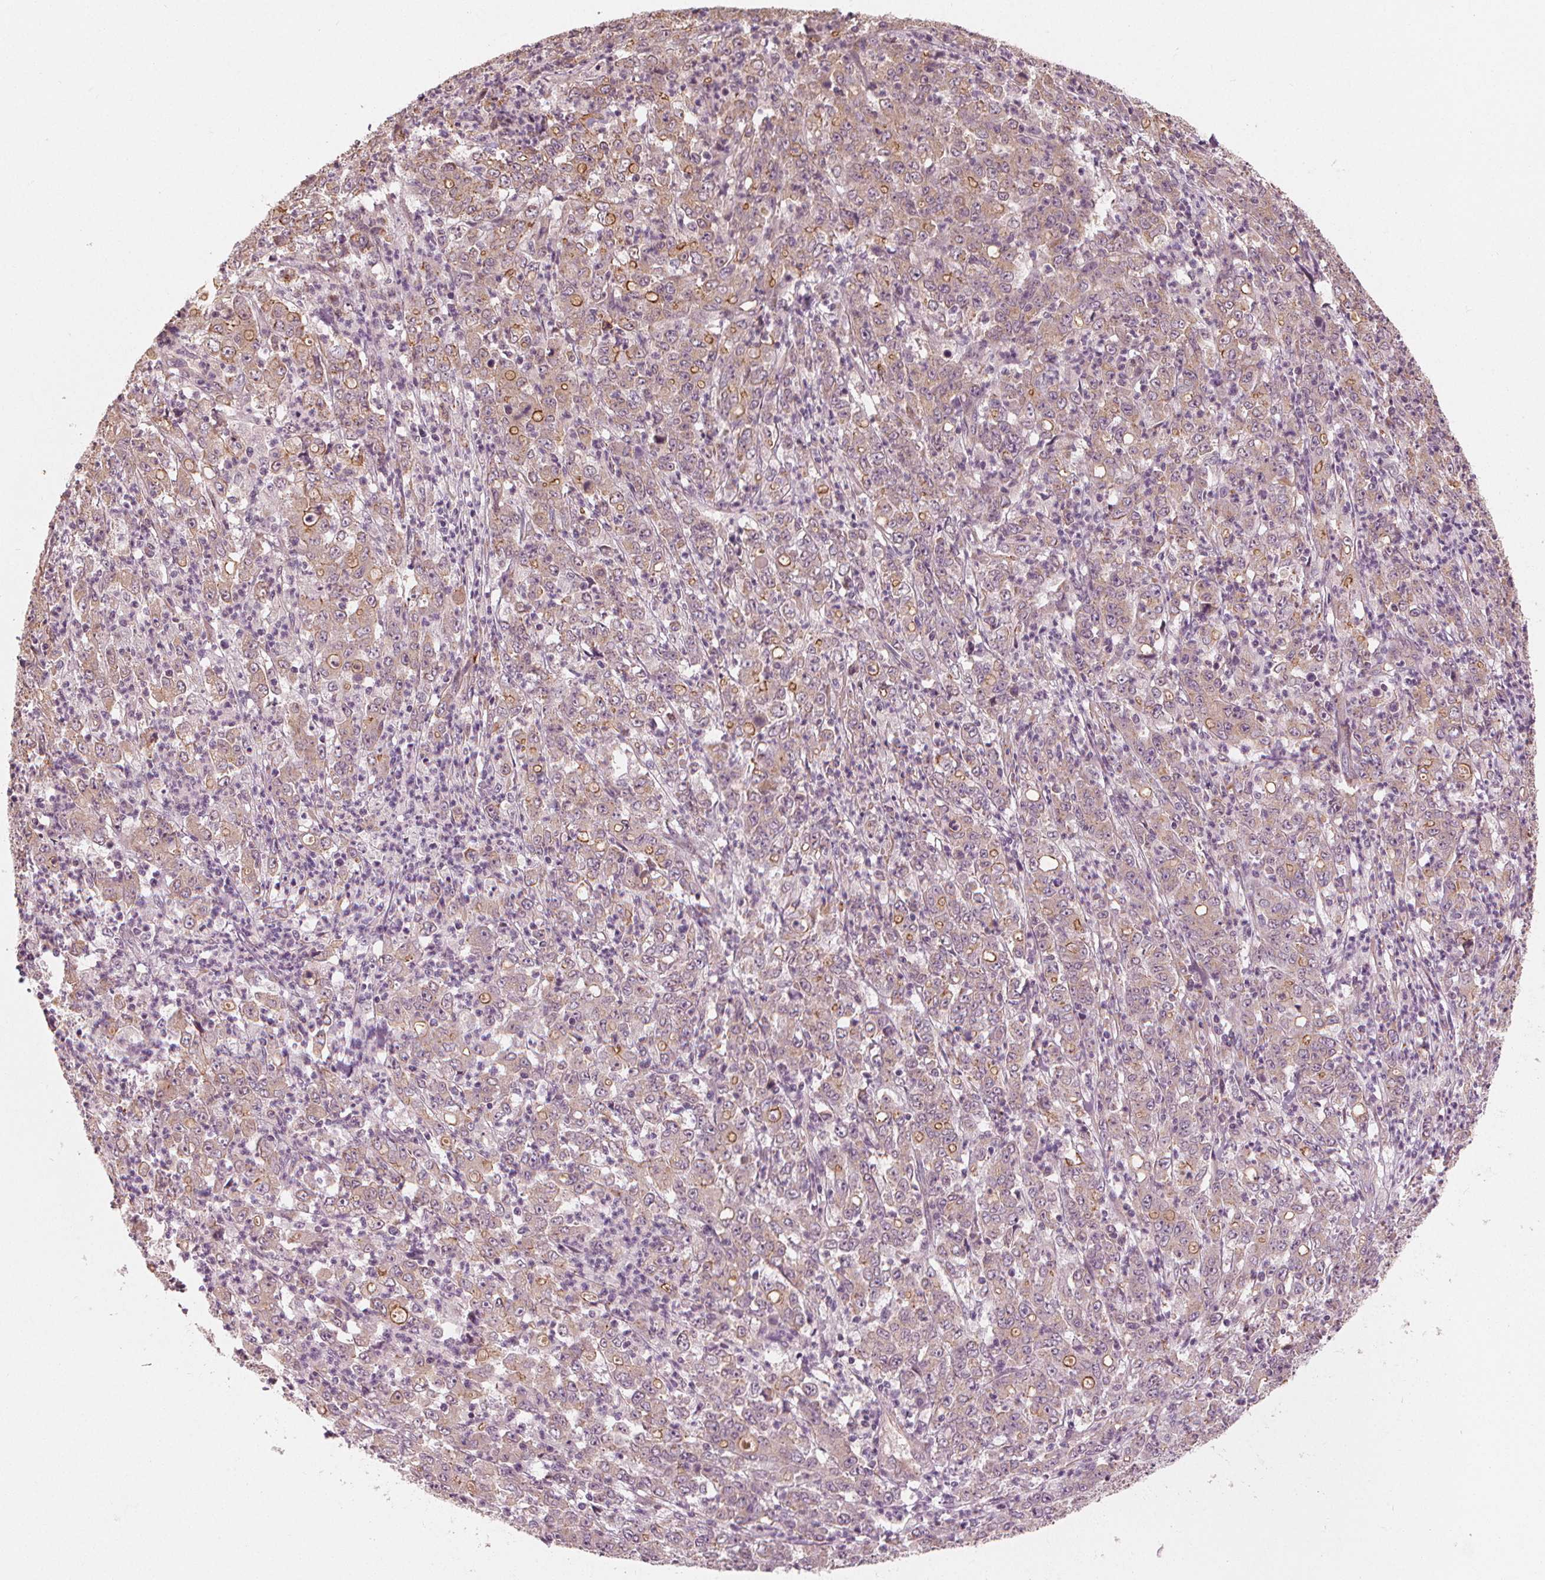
{"staining": {"intensity": "moderate", "quantity": "<25%", "location": "cytoplasmic/membranous"}, "tissue": "stomach cancer", "cell_type": "Tumor cells", "image_type": "cancer", "snomed": [{"axis": "morphology", "description": "Adenocarcinoma, NOS"}, {"axis": "topography", "description": "Stomach, lower"}], "caption": "The image displays staining of stomach cancer (adenocarcinoma), revealing moderate cytoplasmic/membranous protein staining (brown color) within tumor cells. (Stains: DAB (3,3'-diaminobenzidine) in brown, nuclei in blue, Microscopy: brightfield microscopy at high magnification).", "gene": "CLBA1", "patient": {"sex": "female", "age": 71}}